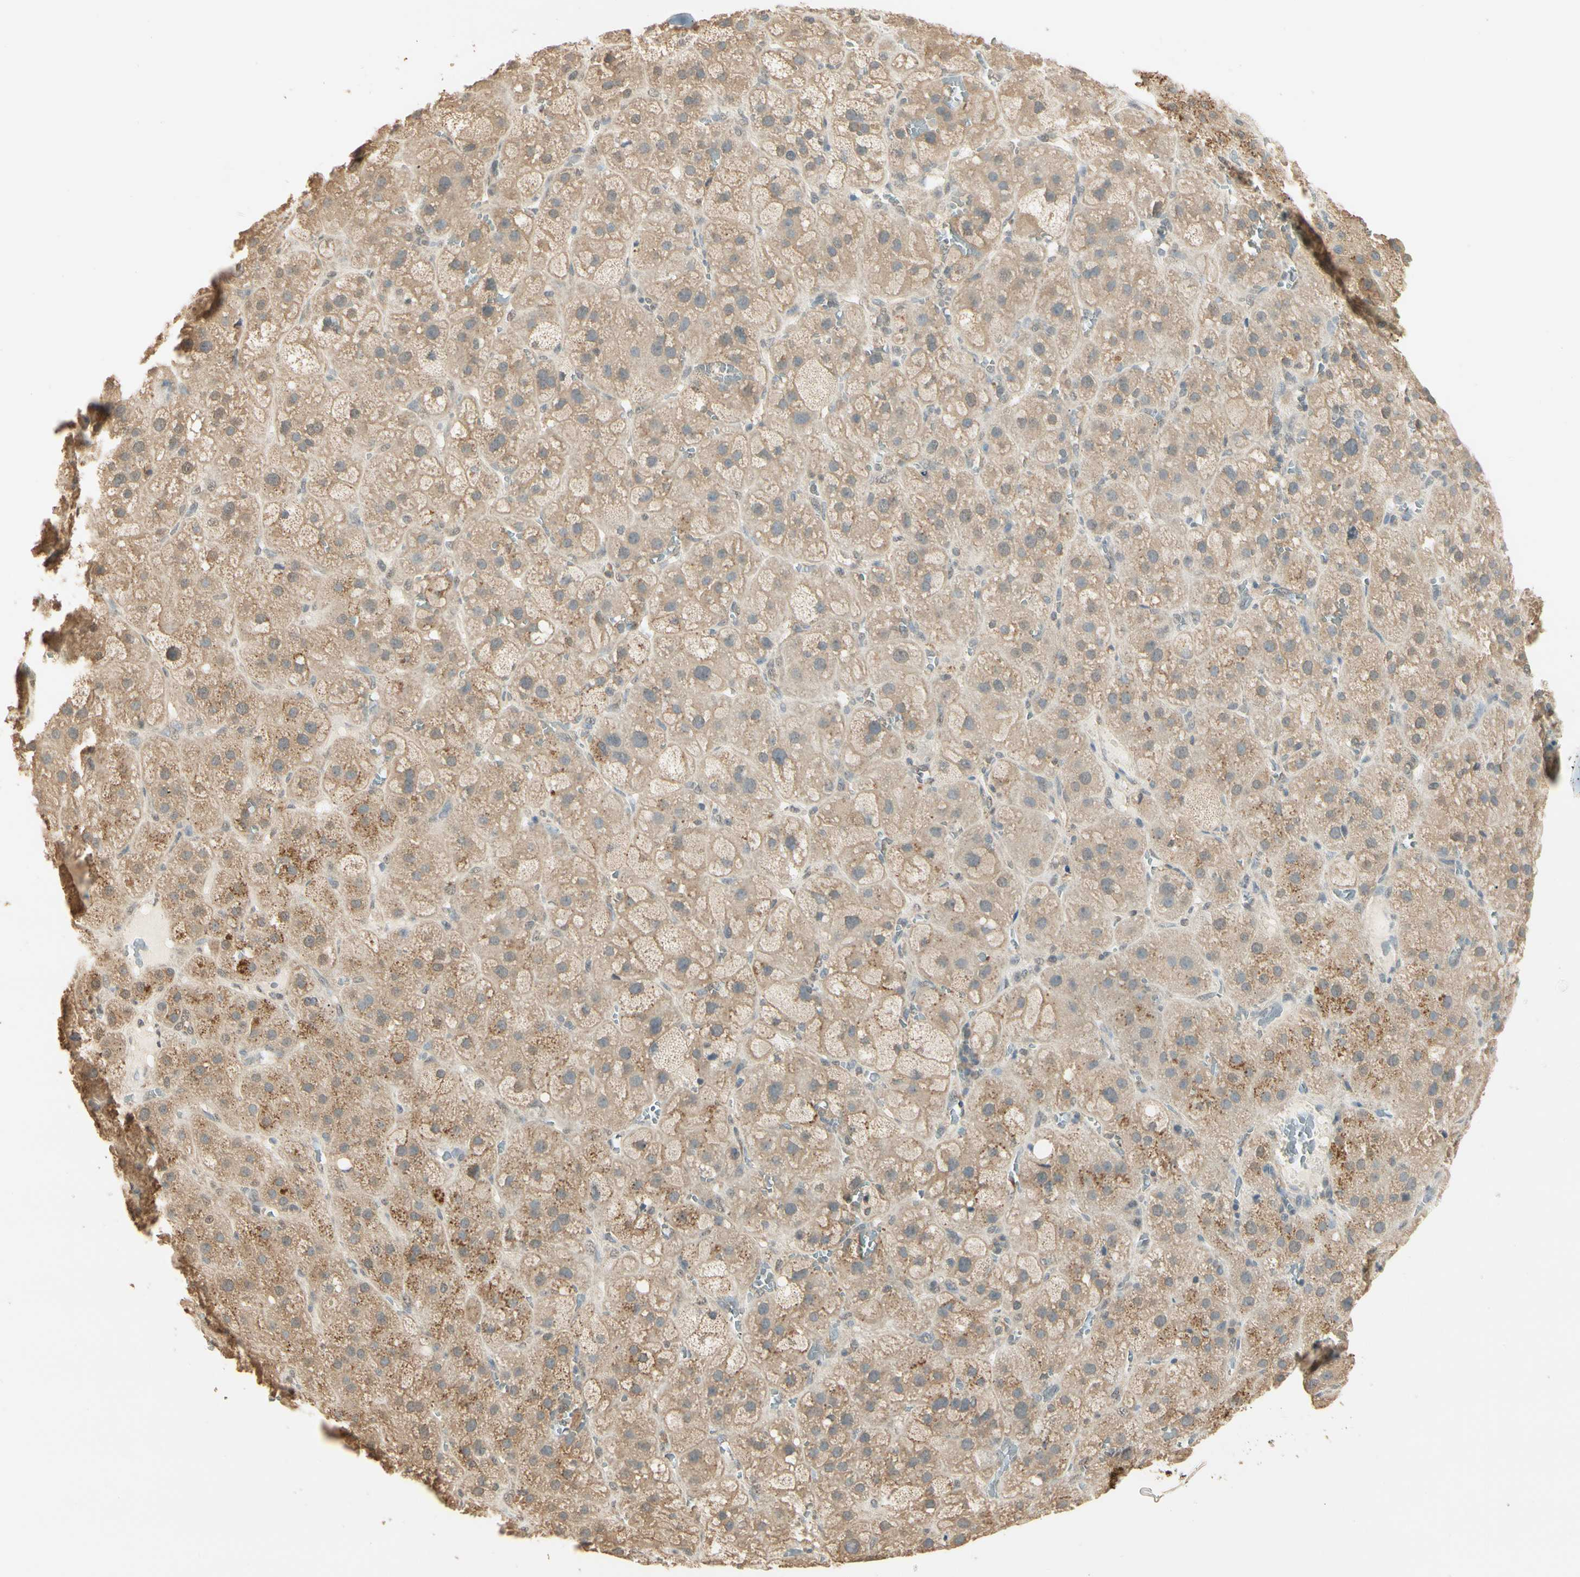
{"staining": {"intensity": "weak", "quantity": ">75%", "location": "cytoplasmic/membranous"}, "tissue": "adrenal gland", "cell_type": "Glandular cells", "image_type": "normal", "snomed": [{"axis": "morphology", "description": "Normal tissue, NOS"}, {"axis": "topography", "description": "Adrenal gland"}], "caption": "Immunohistochemistry histopathology image of unremarkable adrenal gland: adrenal gland stained using immunohistochemistry (IHC) demonstrates low levels of weak protein expression localized specifically in the cytoplasmic/membranous of glandular cells, appearing as a cytoplasmic/membranous brown color.", "gene": "SGCA", "patient": {"sex": "female", "age": 47}}